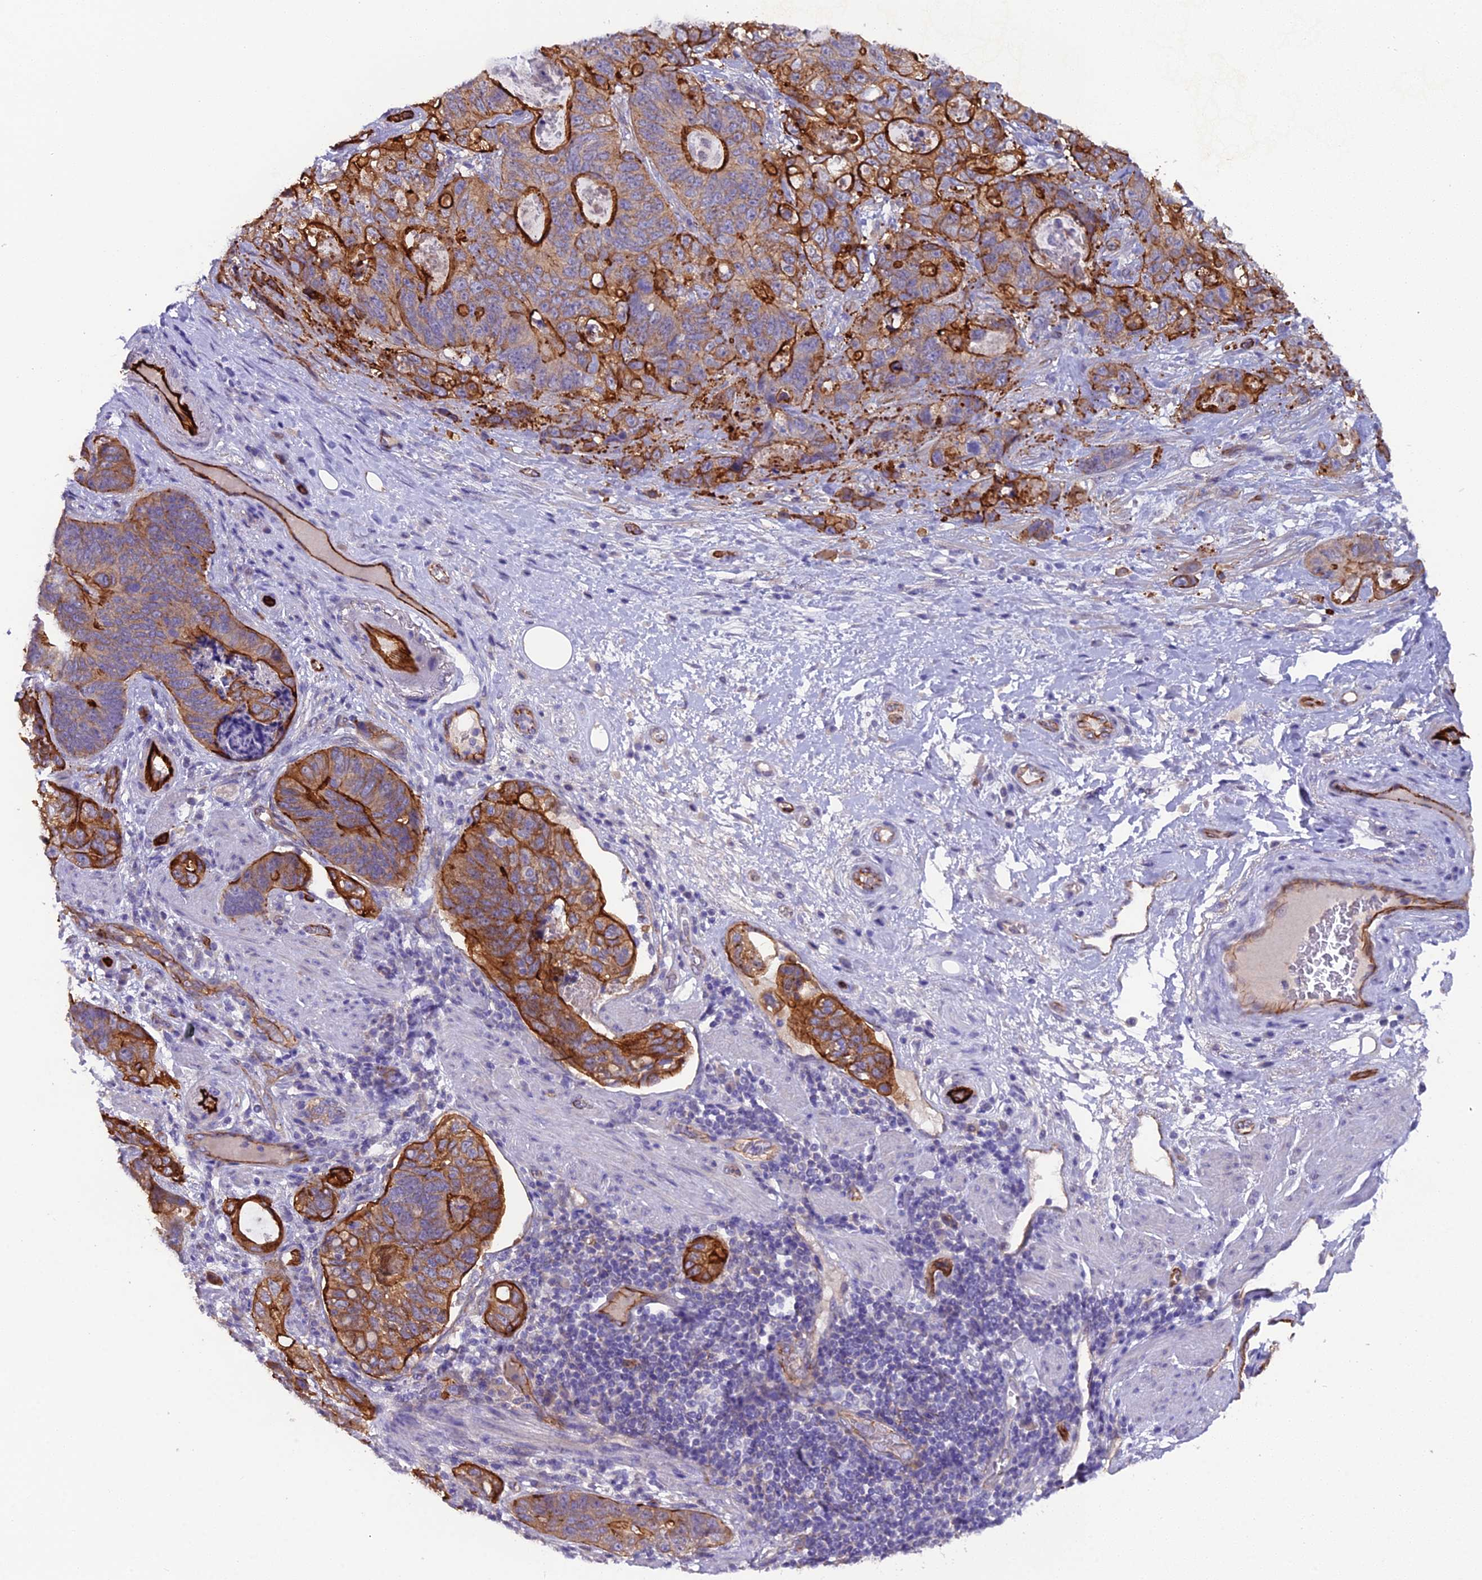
{"staining": {"intensity": "strong", "quantity": ">75%", "location": "cytoplasmic/membranous"}, "tissue": "stomach cancer", "cell_type": "Tumor cells", "image_type": "cancer", "snomed": [{"axis": "morphology", "description": "Normal tissue, NOS"}, {"axis": "morphology", "description": "Adenocarcinoma, NOS"}, {"axis": "topography", "description": "Stomach"}], "caption": "There is high levels of strong cytoplasmic/membranous positivity in tumor cells of stomach cancer (adenocarcinoma), as demonstrated by immunohistochemical staining (brown color).", "gene": "CFAP47", "patient": {"sex": "female", "age": 89}}